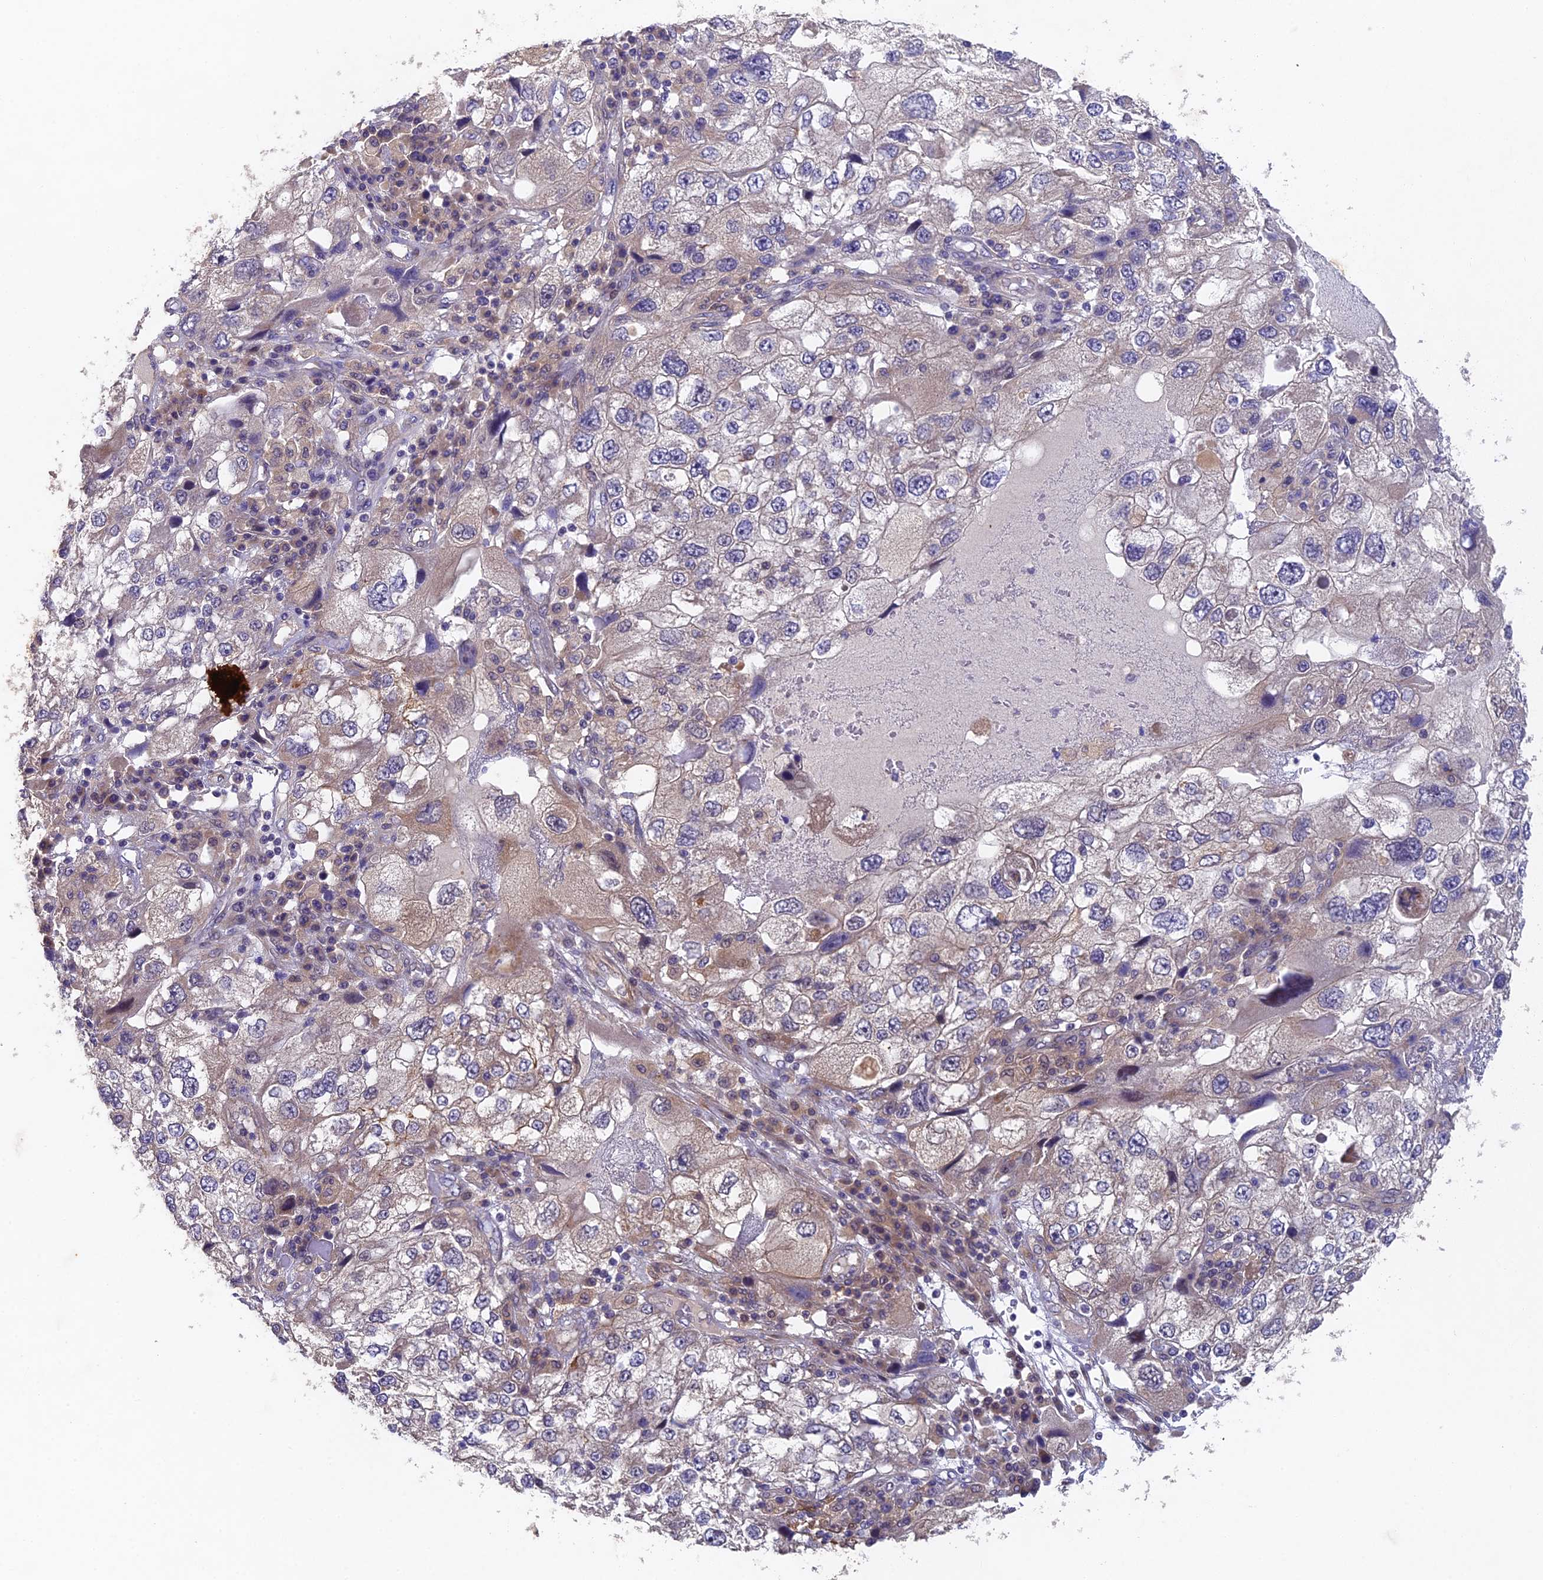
{"staining": {"intensity": "weak", "quantity": "<25%", "location": "cytoplasmic/membranous"}, "tissue": "endometrial cancer", "cell_type": "Tumor cells", "image_type": "cancer", "snomed": [{"axis": "morphology", "description": "Adenocarcinoma, NOS"}, {"axis": "topography", "description": "Endometrium"}], "caption": "Immunohistochemical staining of endometrial cancer (adenocarcinoma) reveals no significant positivity in tumor cells.", "gene": "NSMCE1", "patient": {"sex": "female", "age": 49}}